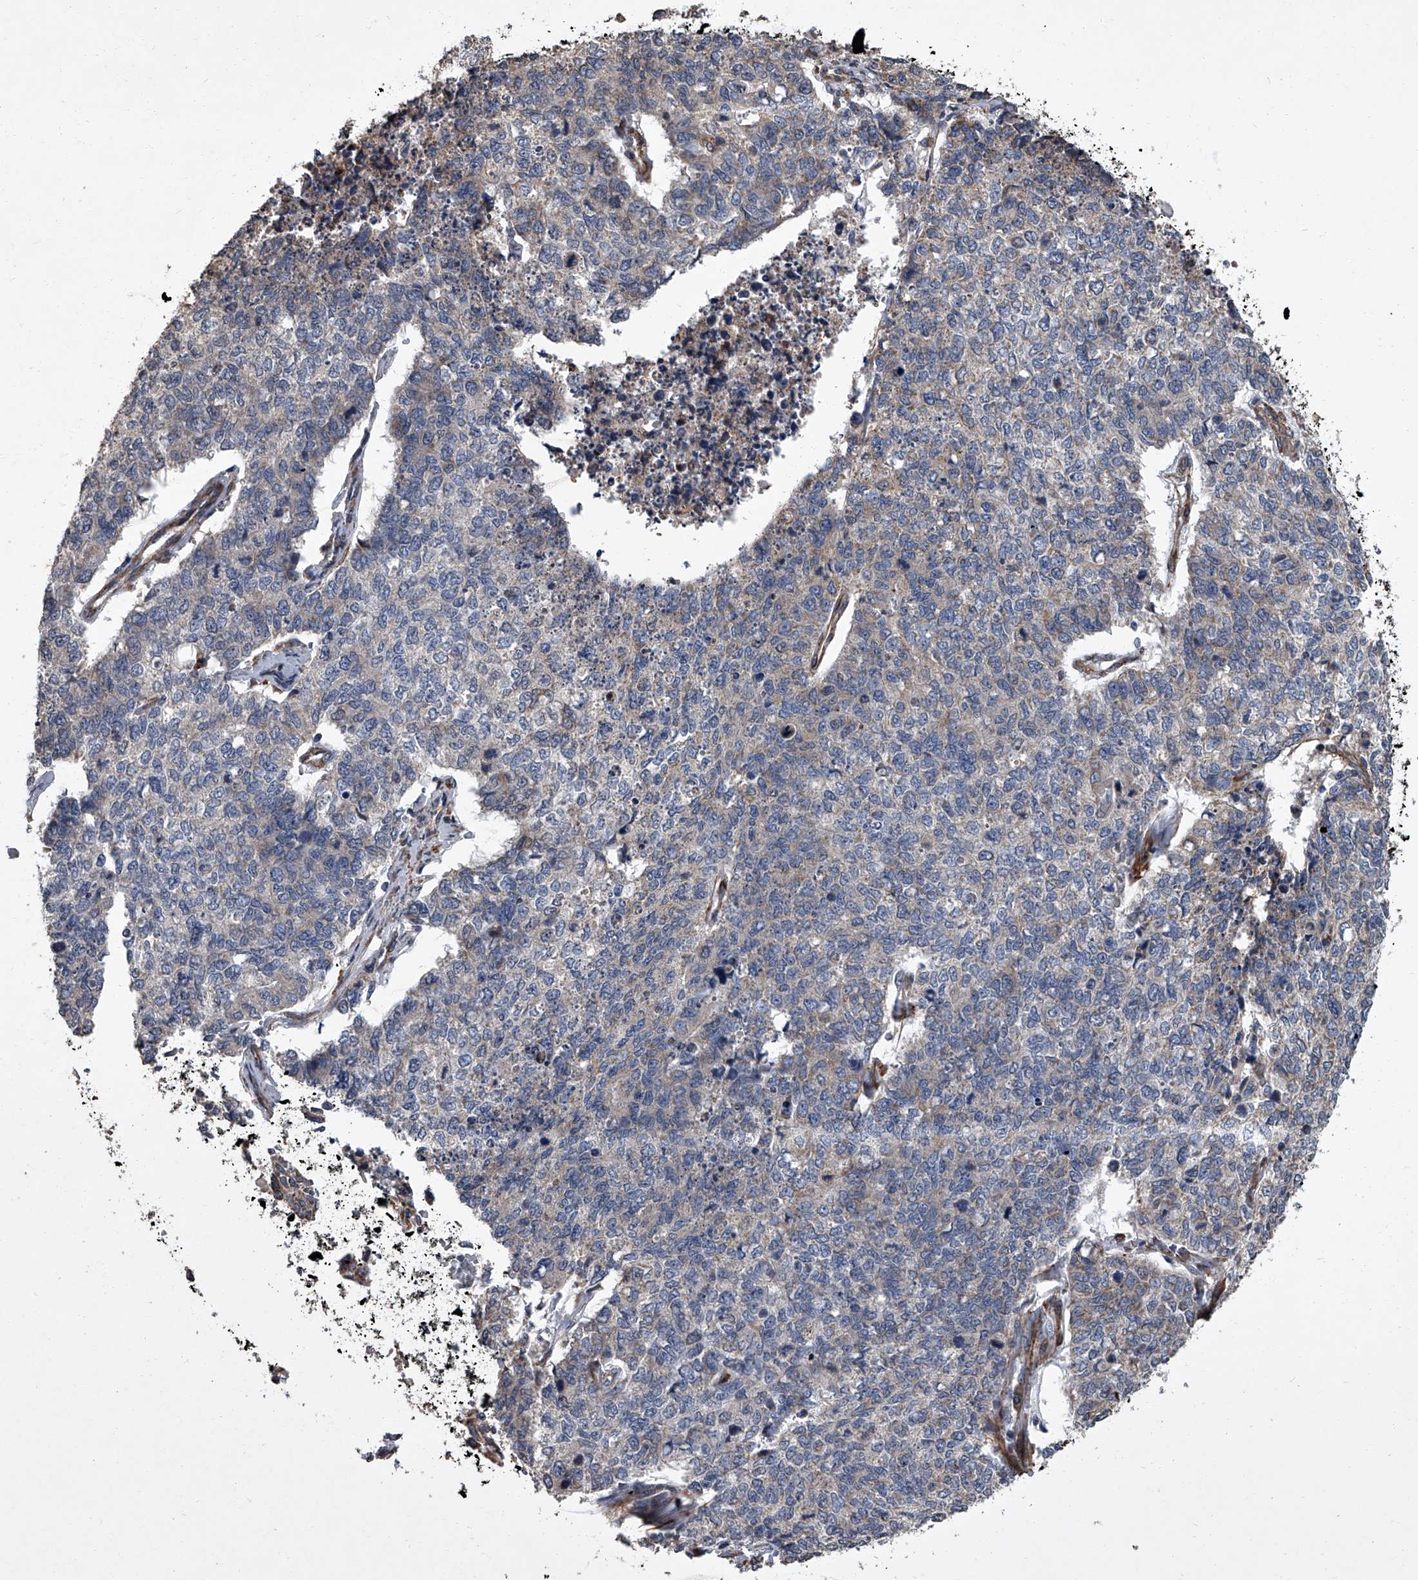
{"staining": {"intensity": "negative", "quantity": "none", "location": "none"}, "tissue": "cervical cancer", "cell_type": "Tumor cells", "image_type": "cancer", "snomed": [{"axis": "morphology", "description": "Squamous cell carcinoma, NOS"}, {"axis": "topography", "description": "Cervix"}], "caption": "An immunohistochemistry histopathology image of cervical squamous cell carcinoma is shown. There is no staining in tumor cells of cervical squamous cell carcinoma.", "gene": "SIRT4", "patient": {"sex": "female", "age": 63}}